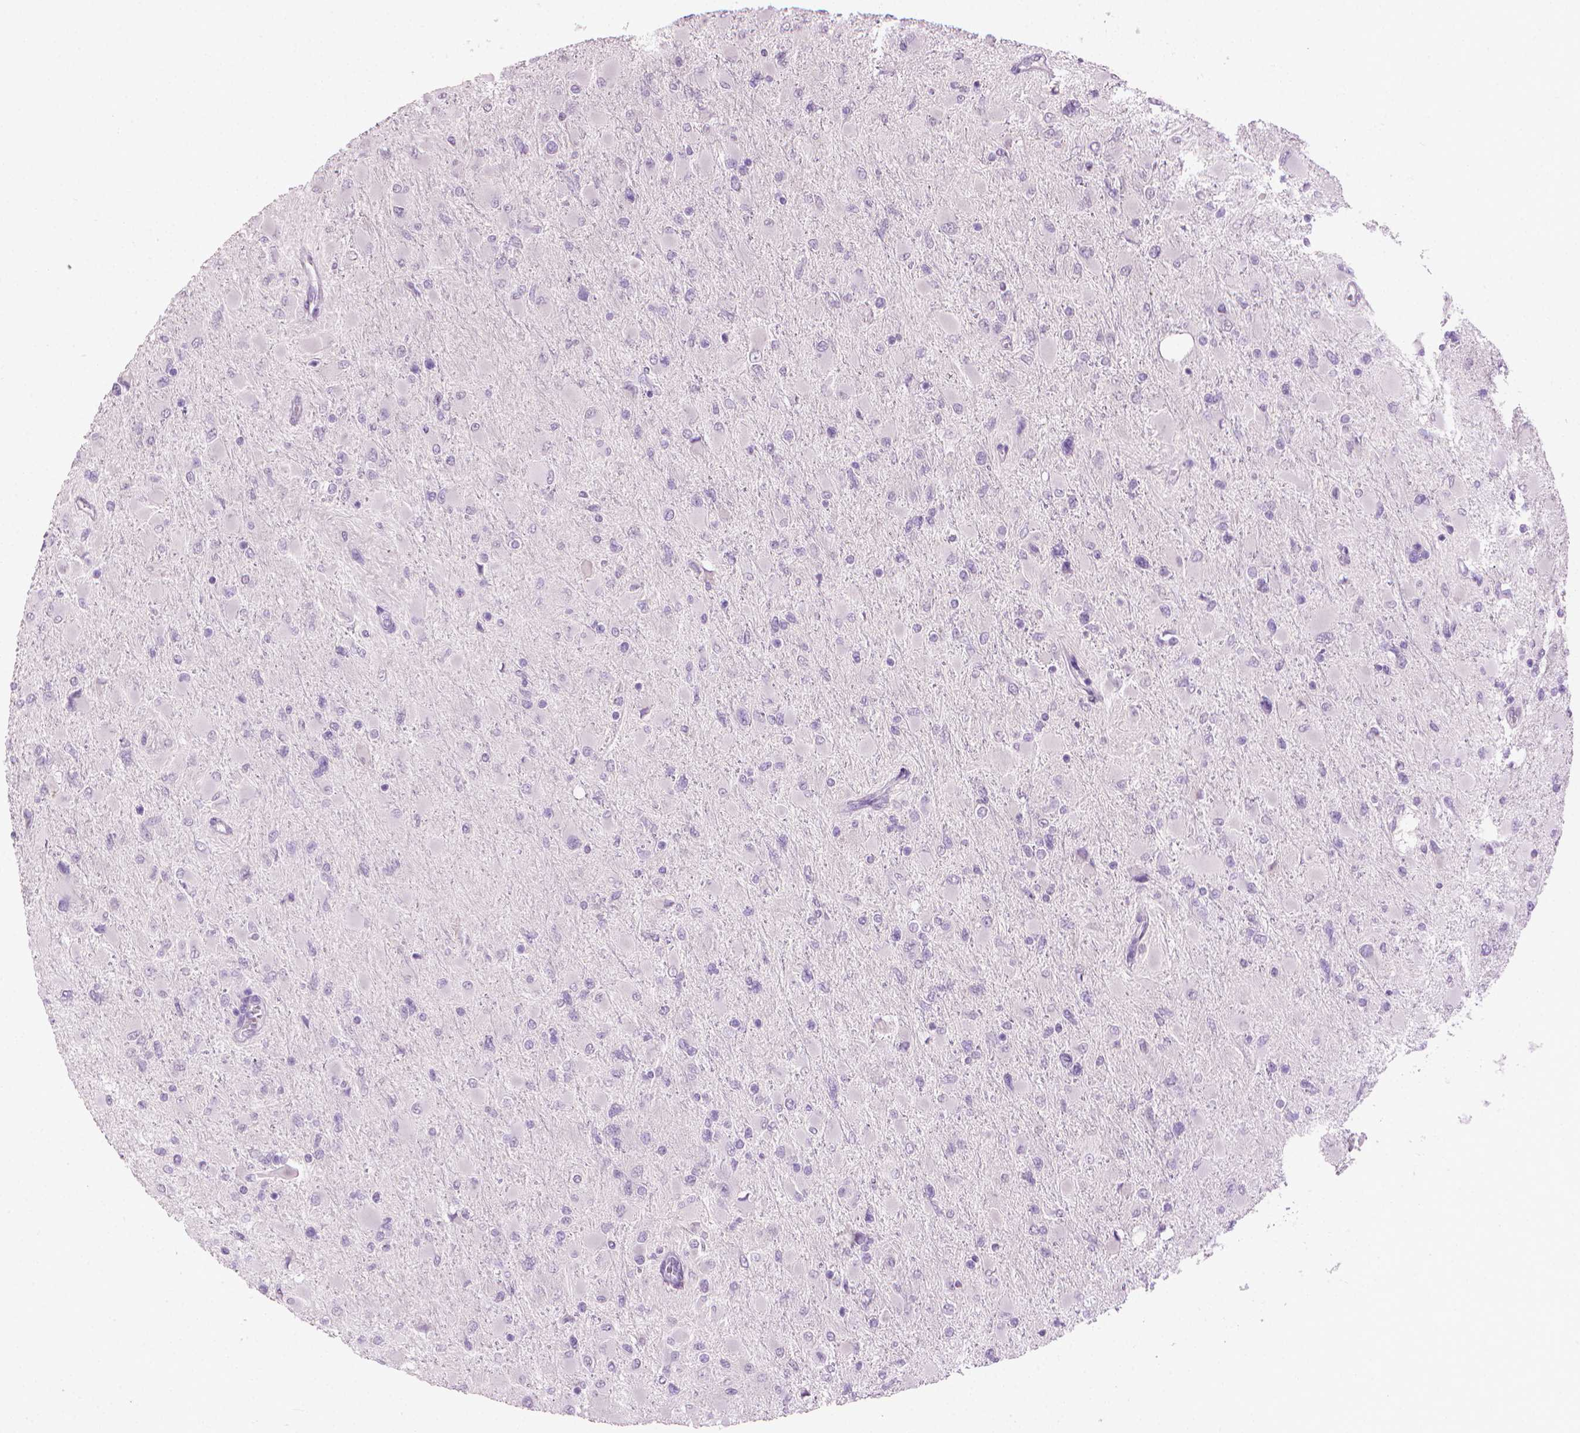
{"staining": {"intensity": "negative", "quantity": "none", "location": "none"}, "tissue": "glioma", "cell_type": "Tumor cells", "image_type": "cancer", "snomed": [{"axis": "morphology", "description": "Glioma, malignant, High grade"}, {"axis": "topography", "description": "Cerebral cortex"}], "caption": "Protein analysis of high-grade glioma (malignant) shows no significant positivity in tumor cells.", "gene": "MLANA", "patient": {"sex": "female", "age": 36}}